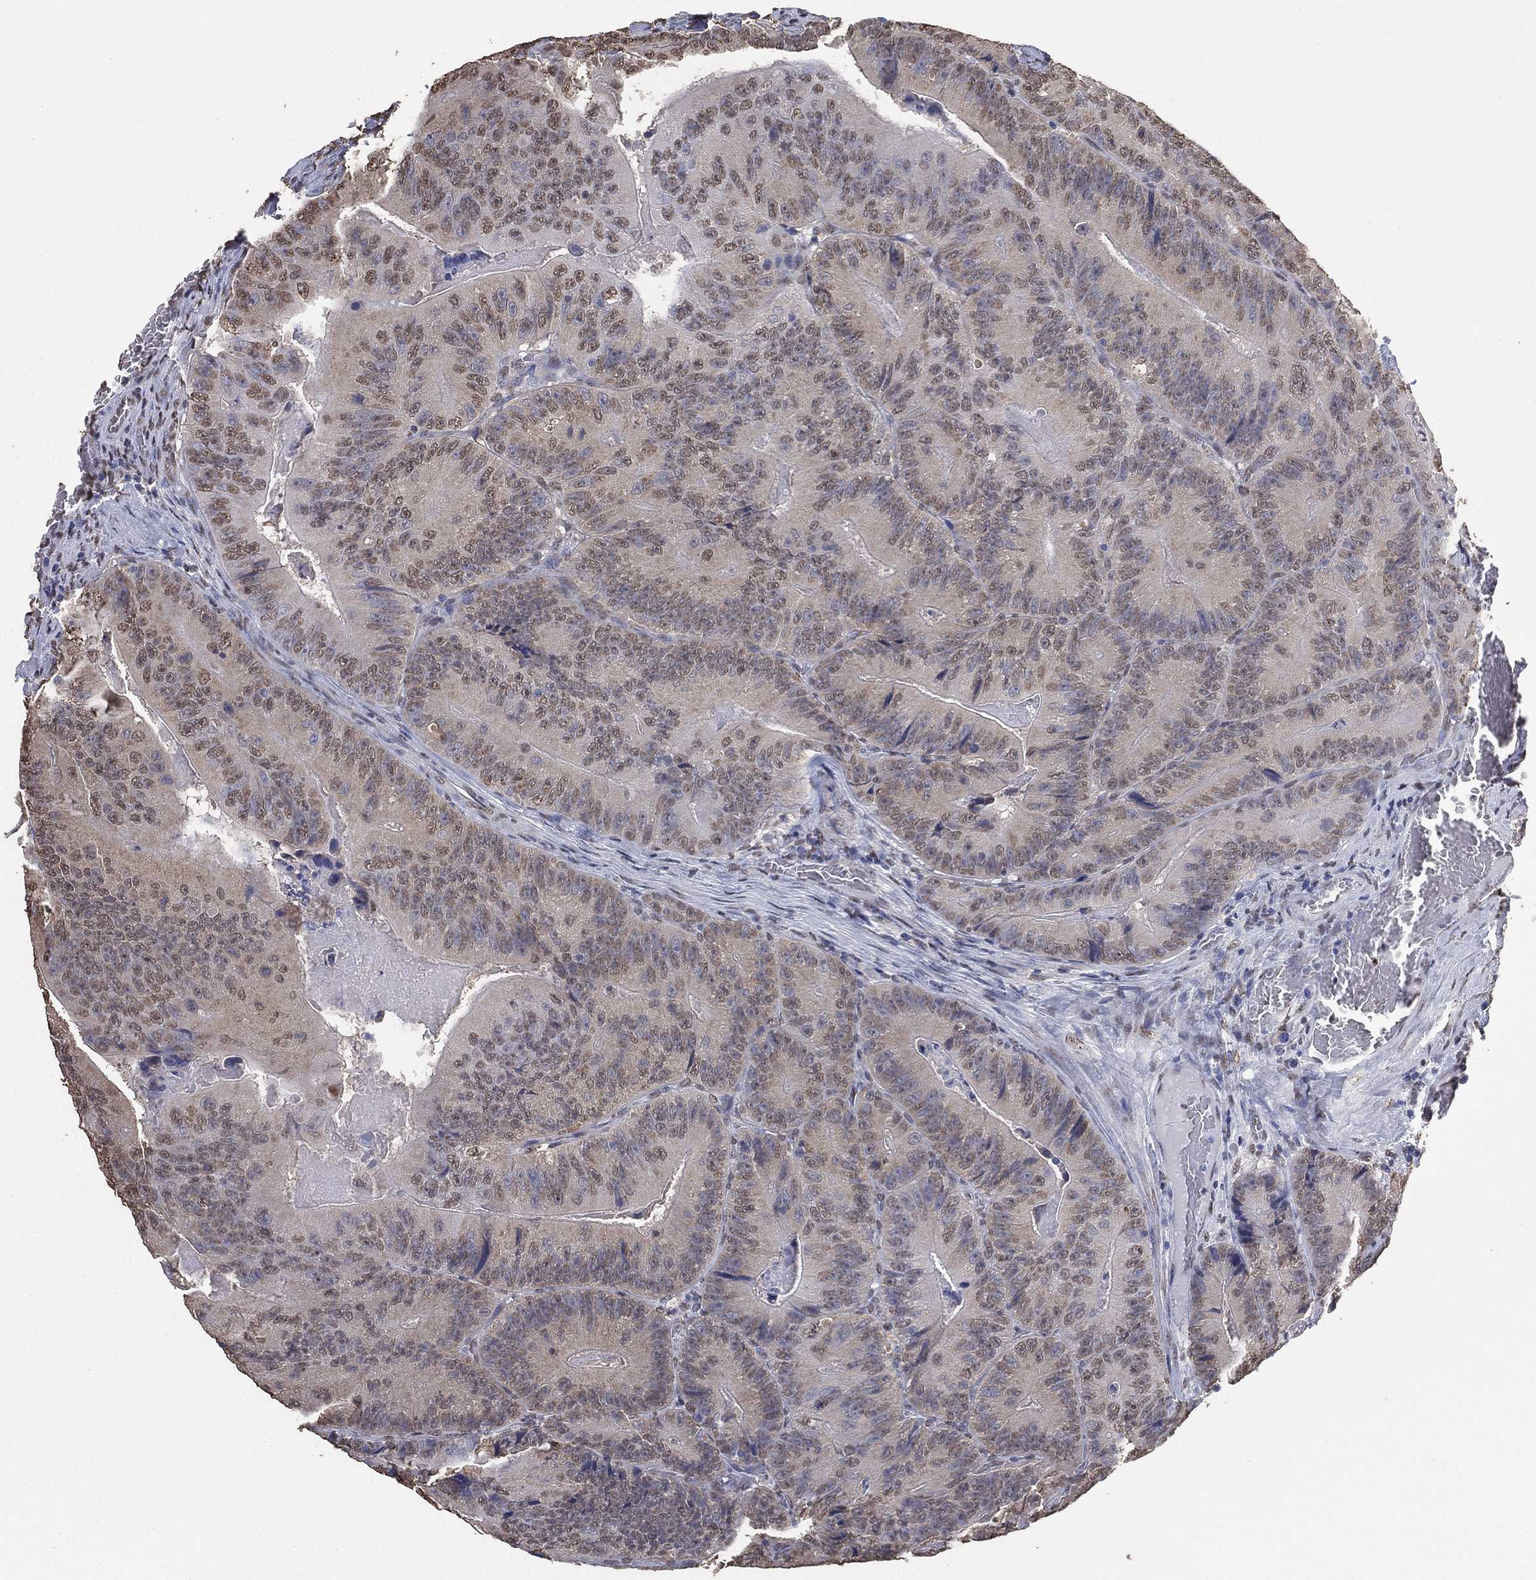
{"staining": {"intensity": "weak", "quantity": "<25%", "location": "cytoplasmic/membranous,nuclear"}, "tissue": "colorectal cancer", "cell_type": "Tumor cells", "image_type": "cancer", "snomed": [{"axis": "morphology", "description": "Adenocarcinoma, NOS"}, {"axis": "topography", "description": "Colon"}], "caption": "Tumor cells are negative for brown protein staining in colorectal cancer (adenocarcinoma). (IHC, brightfield microscopy, high magnification).", "gene": "ALDH7A1", "patient": {"sex": "female", "age": 86}}